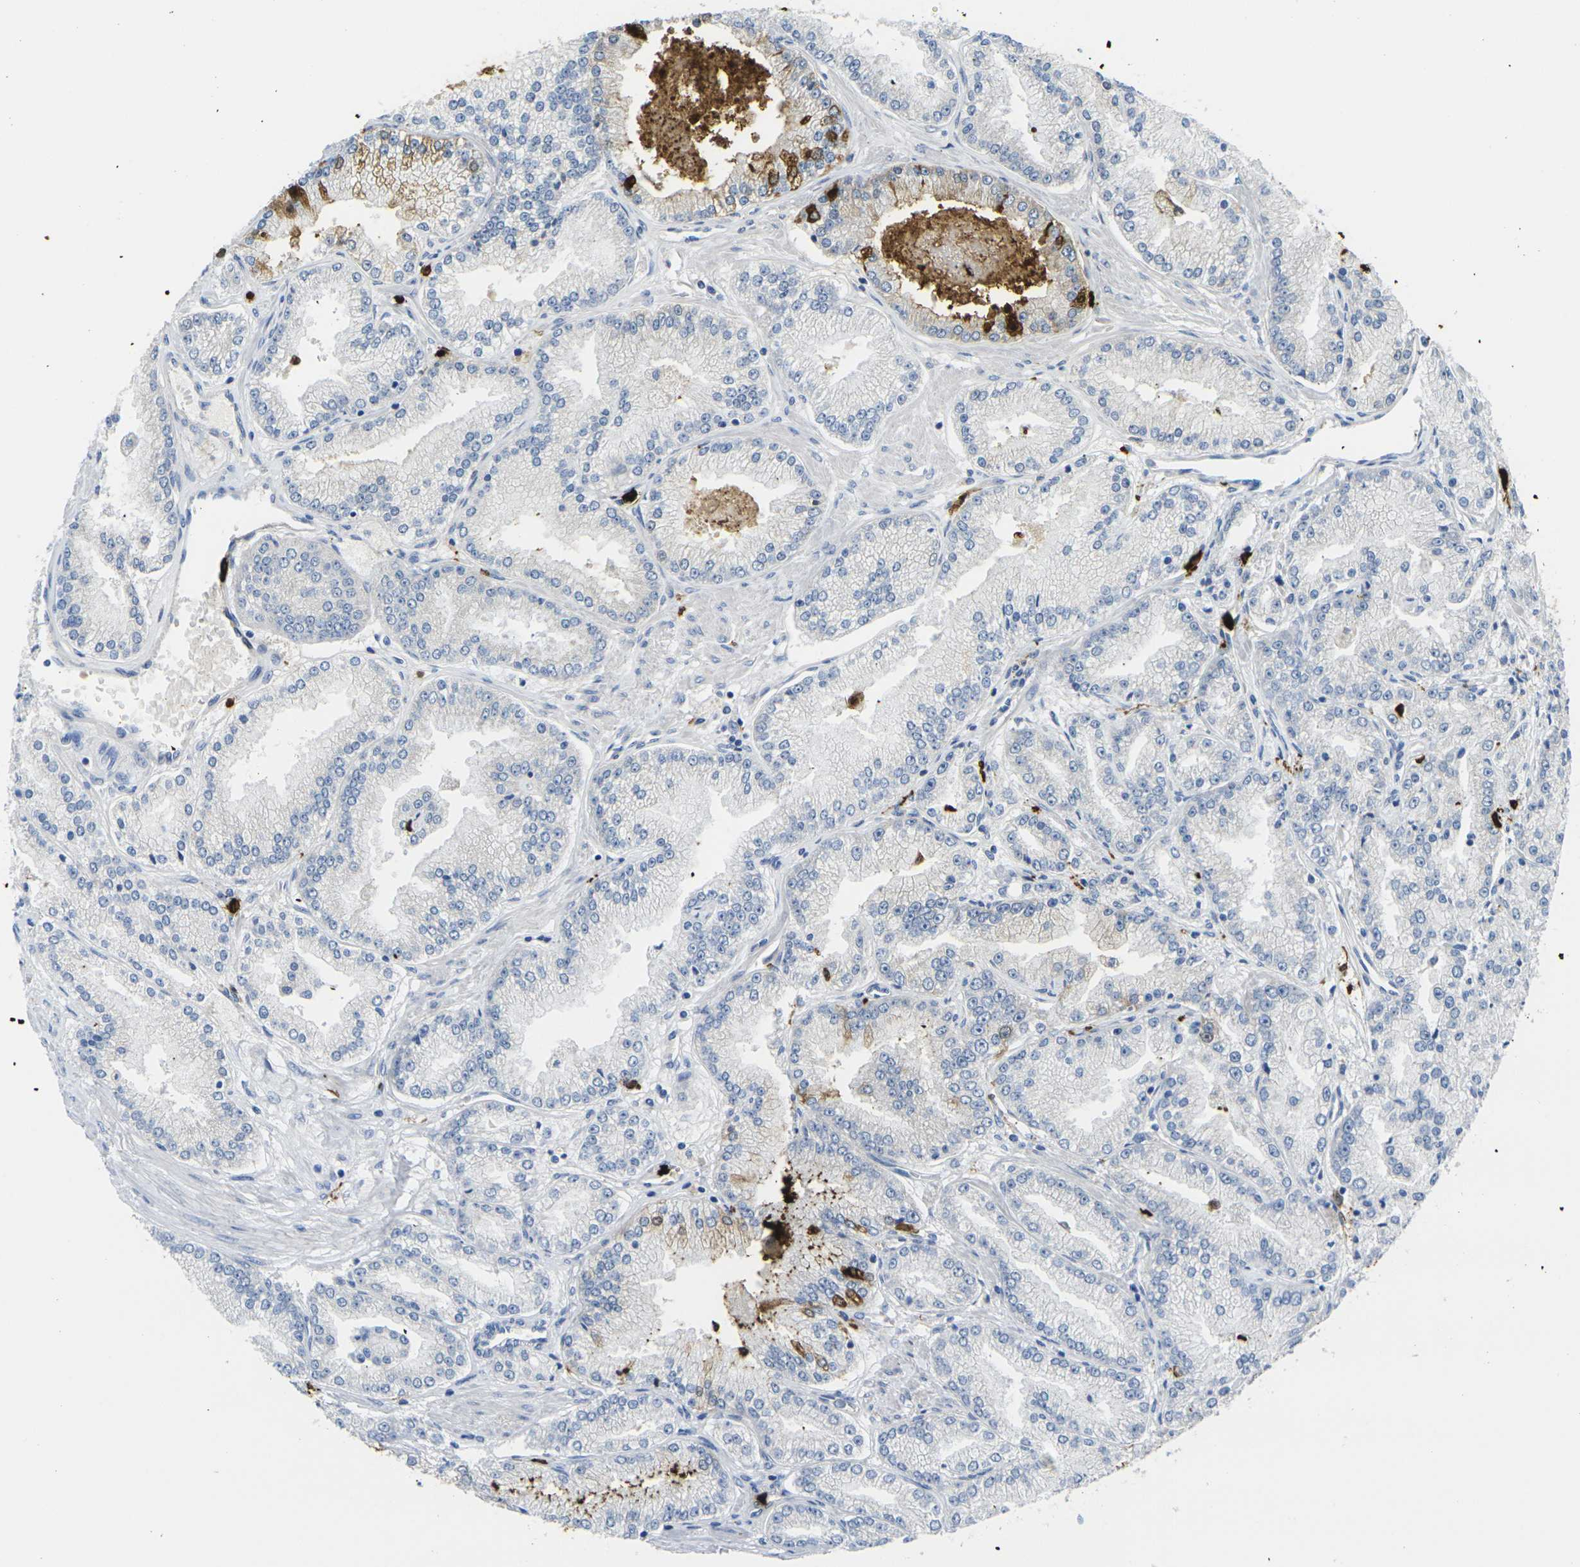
{"staining": {"intensity": "strong", "quantity": "<25%", "location": "cytoplasmic/membranous,nuclear"}, "tissue": "prostate cancer", "cell_type": "Tumor cells", "image_type": "cancer", "snomed": [{"axis": "morphology", "description": "Adenocarcinoma, High grade"}, {"axis": "topography", "description": "Prostate"}], "caption": "Strong cytoplasmic/membranous and nuclear positivity for a protein is seen in approximately <25% of tumor cells of high-grade adenocarcinoma (prostate) using immunohistochemistry.", "gene": "S100A9", "patient": {"sex": "male", "age": 61}}